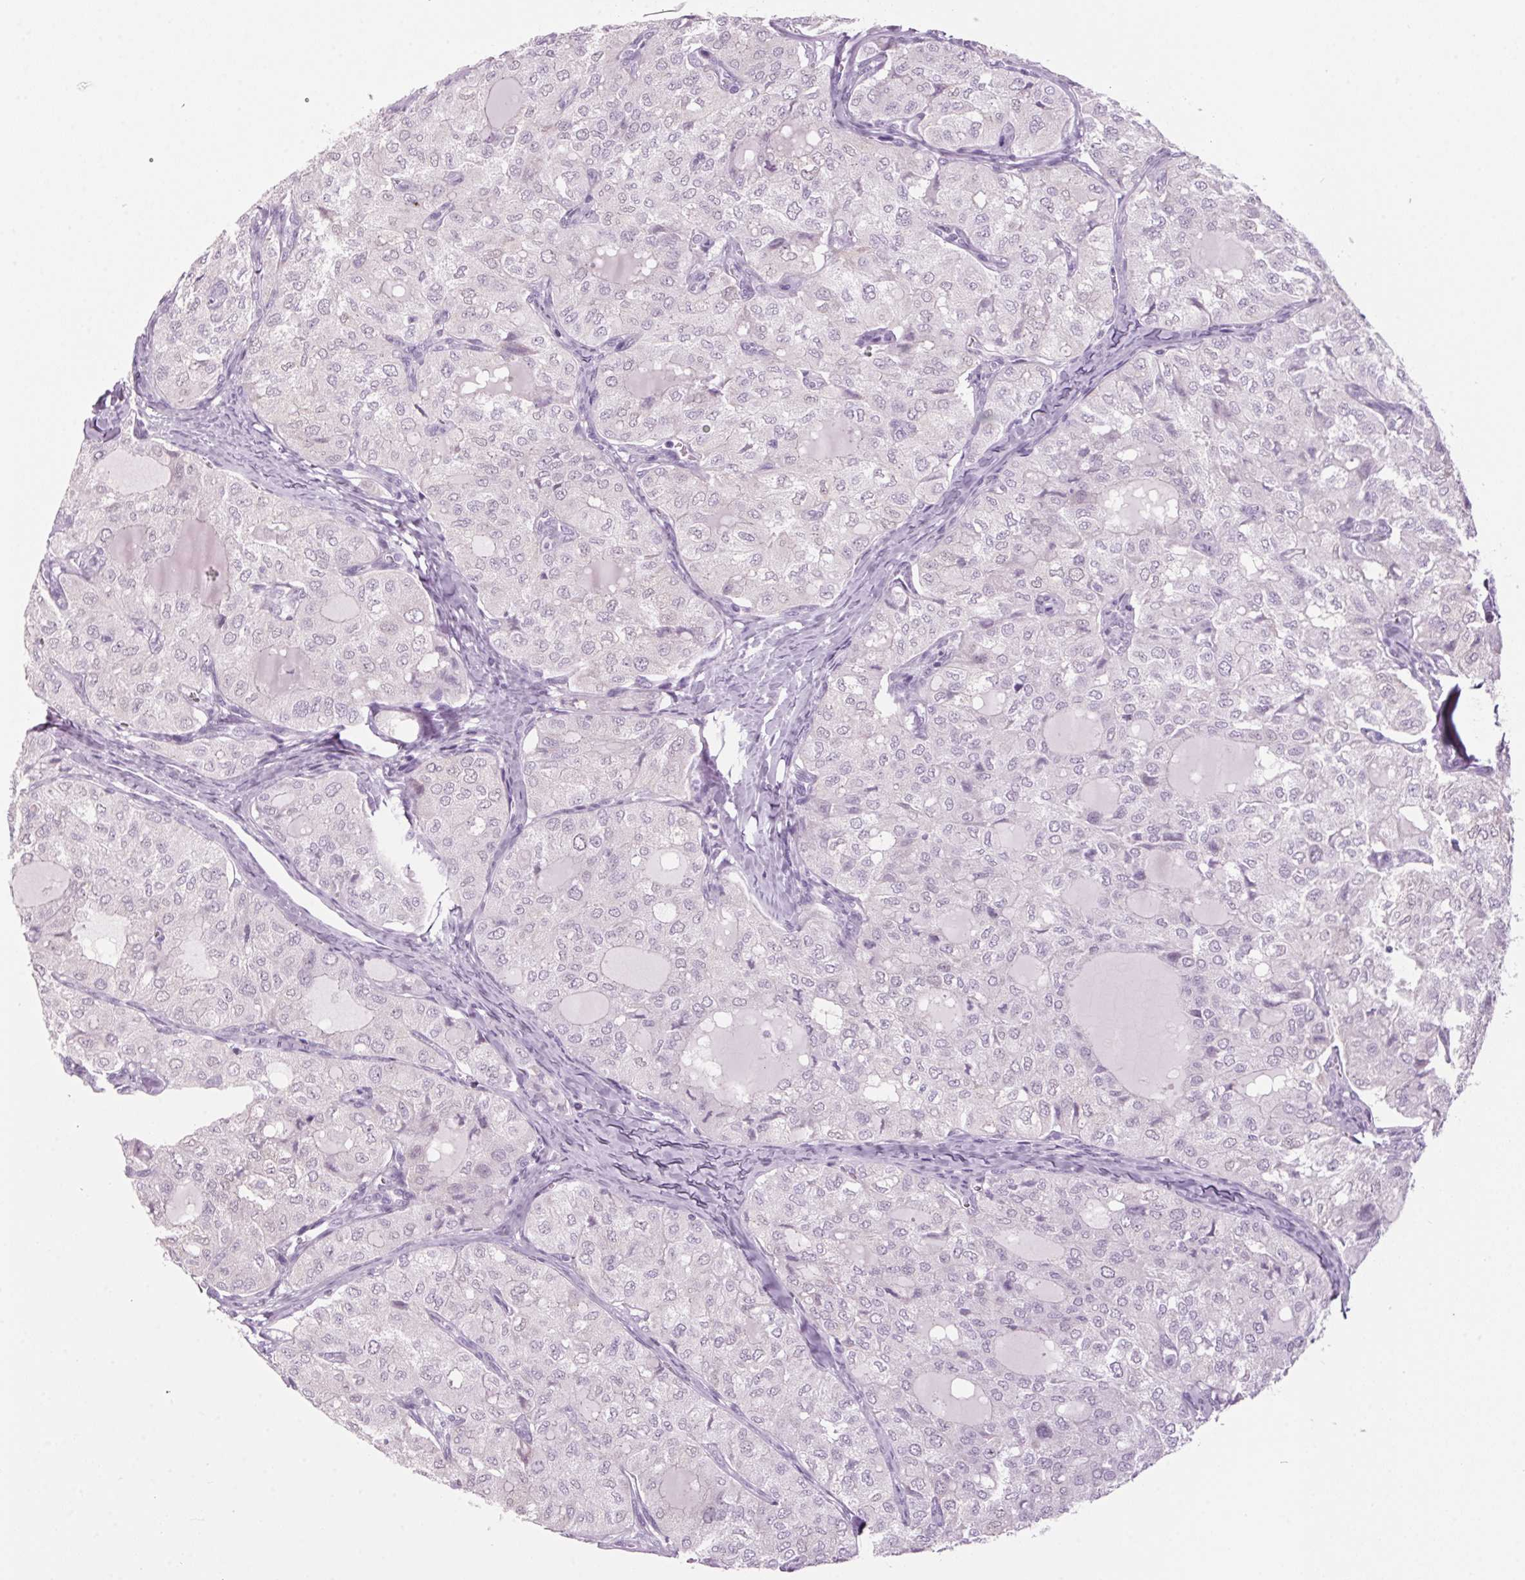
{"staining": {"intensity": "negative", "quantity": "none", "location": "none"}, "tissue": "thyroid cancer", "cell_type": "Tumor cells", "image_type": "cancer", "snomed": [{"axis": "morphology", "description": "Follicular adenoma carcinoma, NOS"}, {"axis": "topography", "description": "Thyroid gland"}], "caption": "This is an immunohistochemistry (IHC) micrograph of follicular adenoma carcinoma (thyroid). There is no positivity in tumor cells.", "gene": "PPP1R1A", "patient": {"sex": "male", "age": 75}}